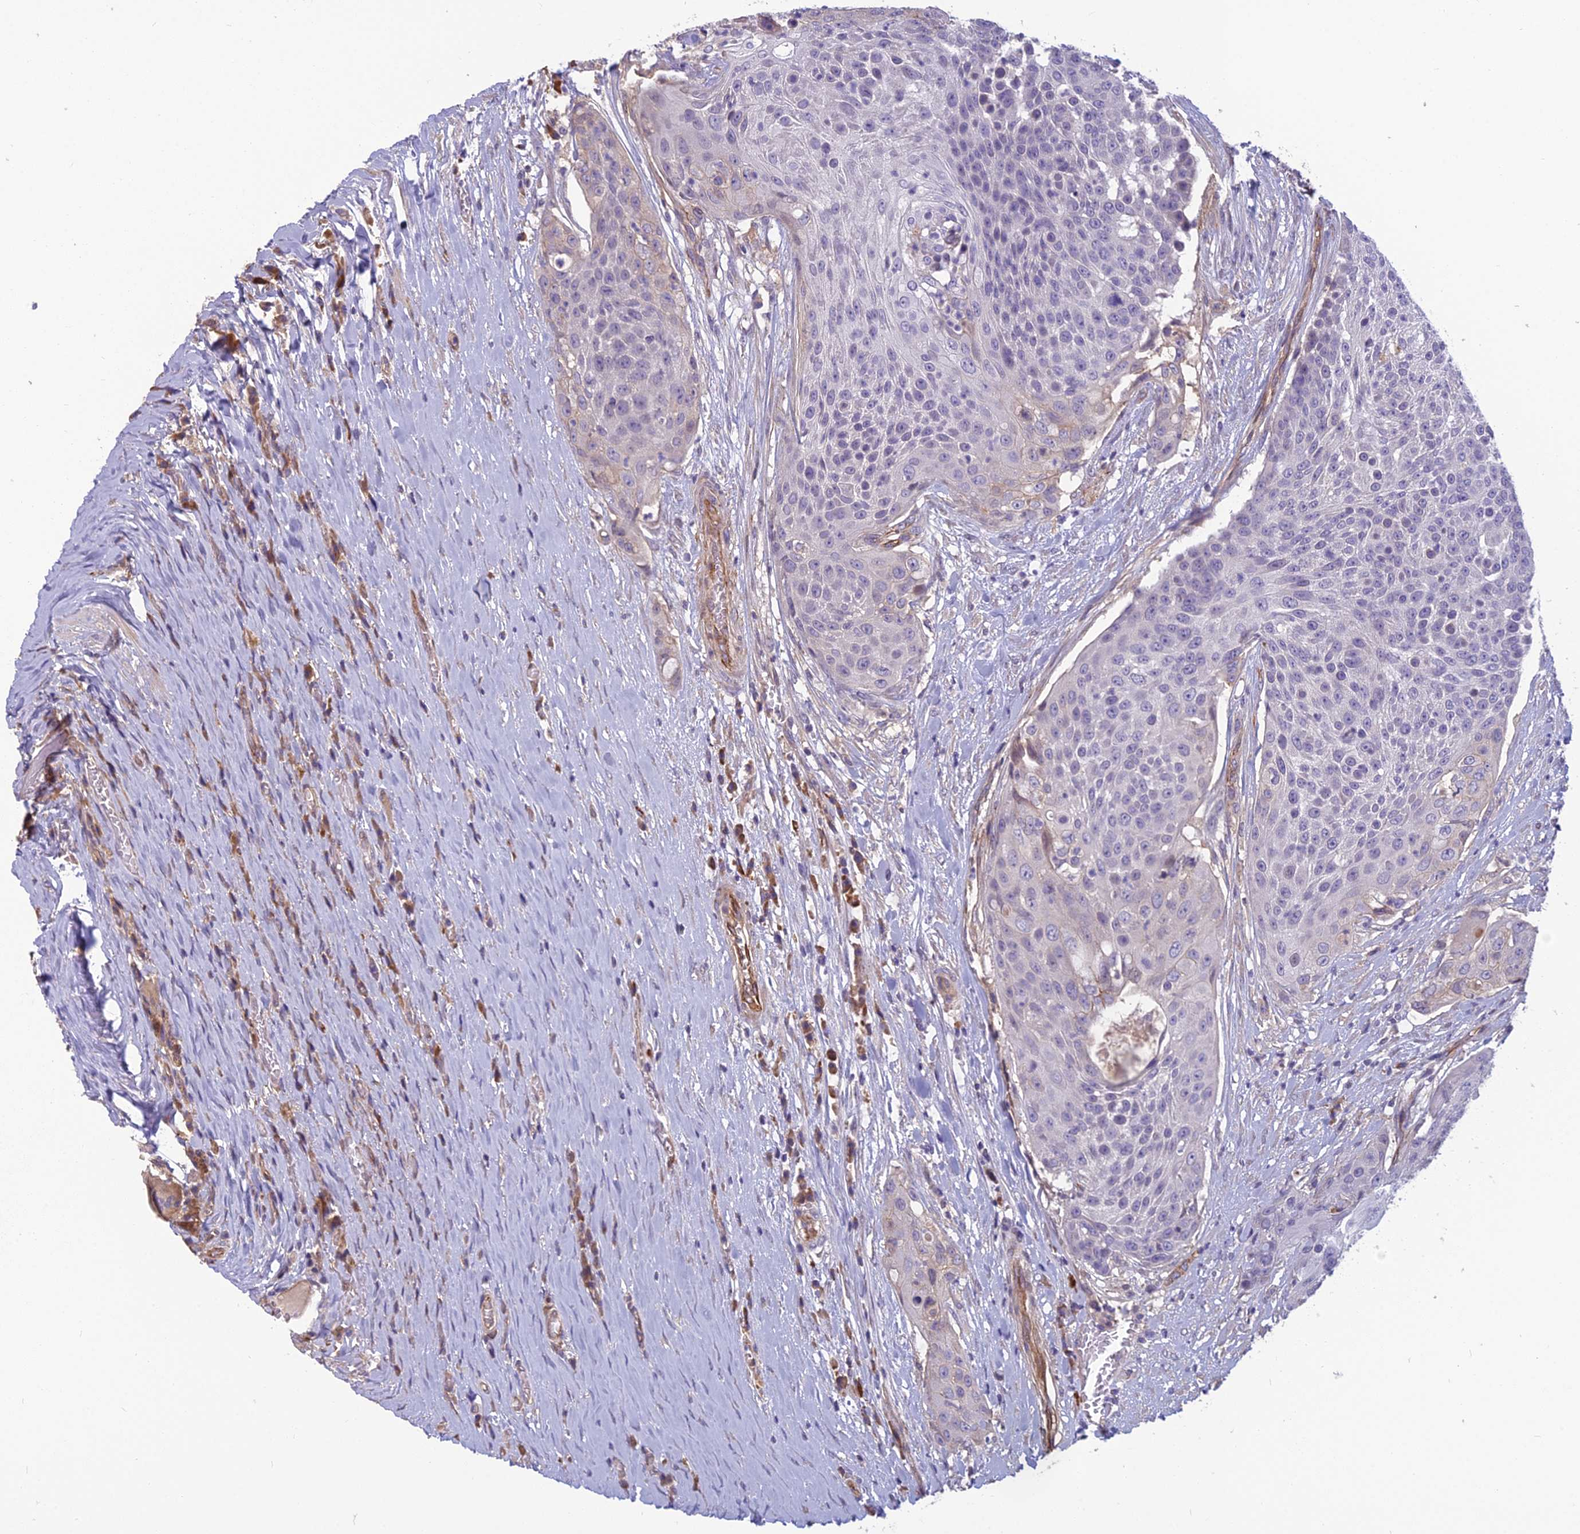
{"staining": {"intensity": "negative", "quantity": "none", "location": "none"}, "tissue": "urothelial cancer", "cell_type": "Tumor cells", "image_type": "cancer", "snomed": [{"axis": "morphology", "description": "Urothelial carcinoma, High grade"}, {"axis": "topography", "description": "Urinary bladder"}], "caption": "A micrograph of human urothelial cancer is negative for staining in tumor cells.", "gene": "TSPAN15", "patient": {"sex": "female", "age": 63}}